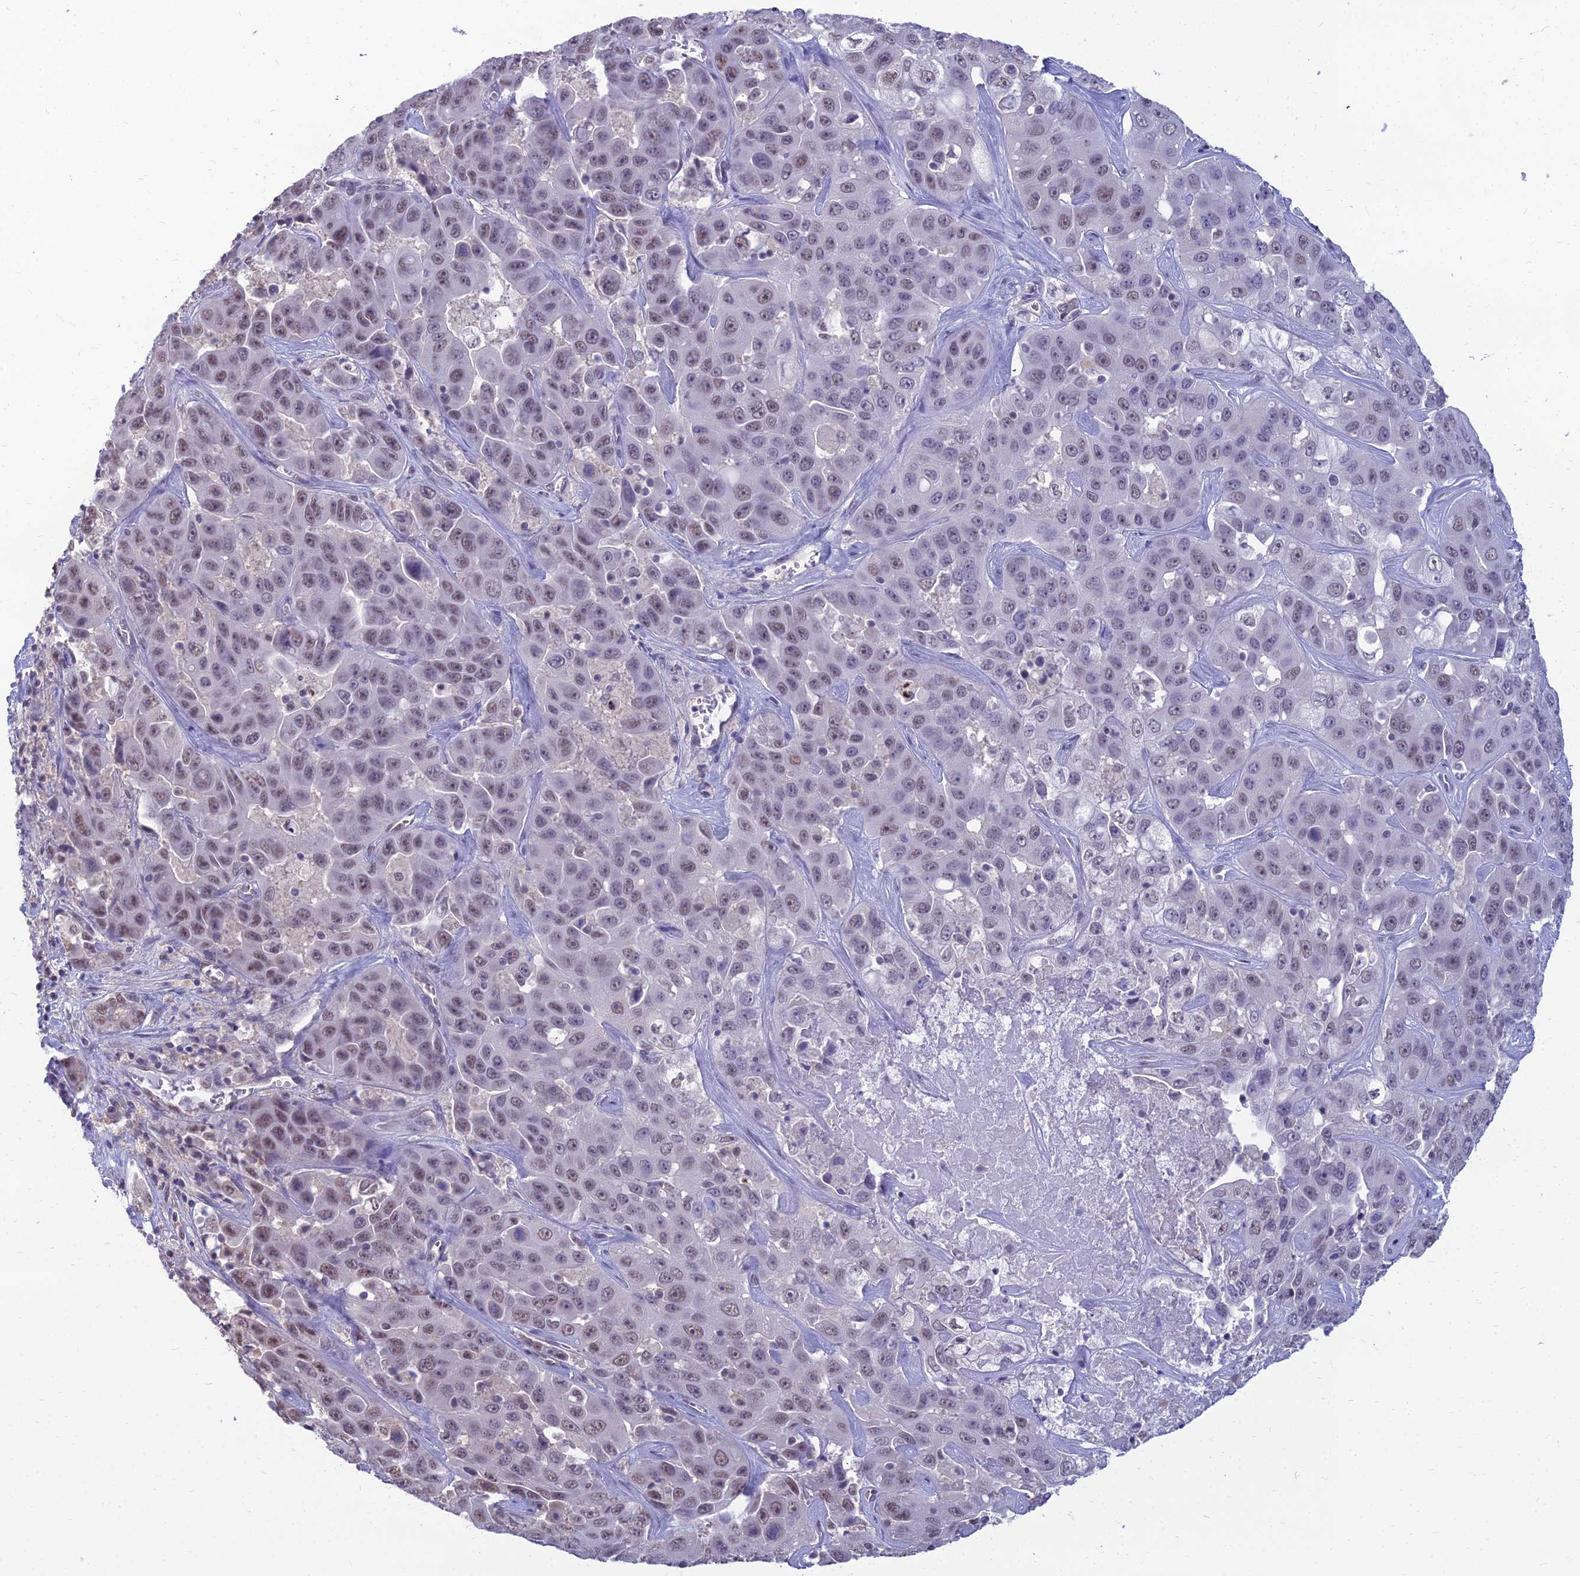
{"staining": {"intensity": "weak", "quantity": "25%-75%", "location": "nuclear"}, "tissue": "liver cancer", "cell_type": "Tumor cells", "image_type": "cancer", "snomed": [{"axis": "morphology", "description": "Cholangiocarcinoma"}, {"axis": "topography", "description": "Liver"}], "caption": "Approximately 25%-75% of tumor cells in liver cancer demonstrate weak nuclear protein staining as visualized by brown immunohistochemical staining.", "gene": "SRSF7", "patient": {"sex": "female", "age": 52}}